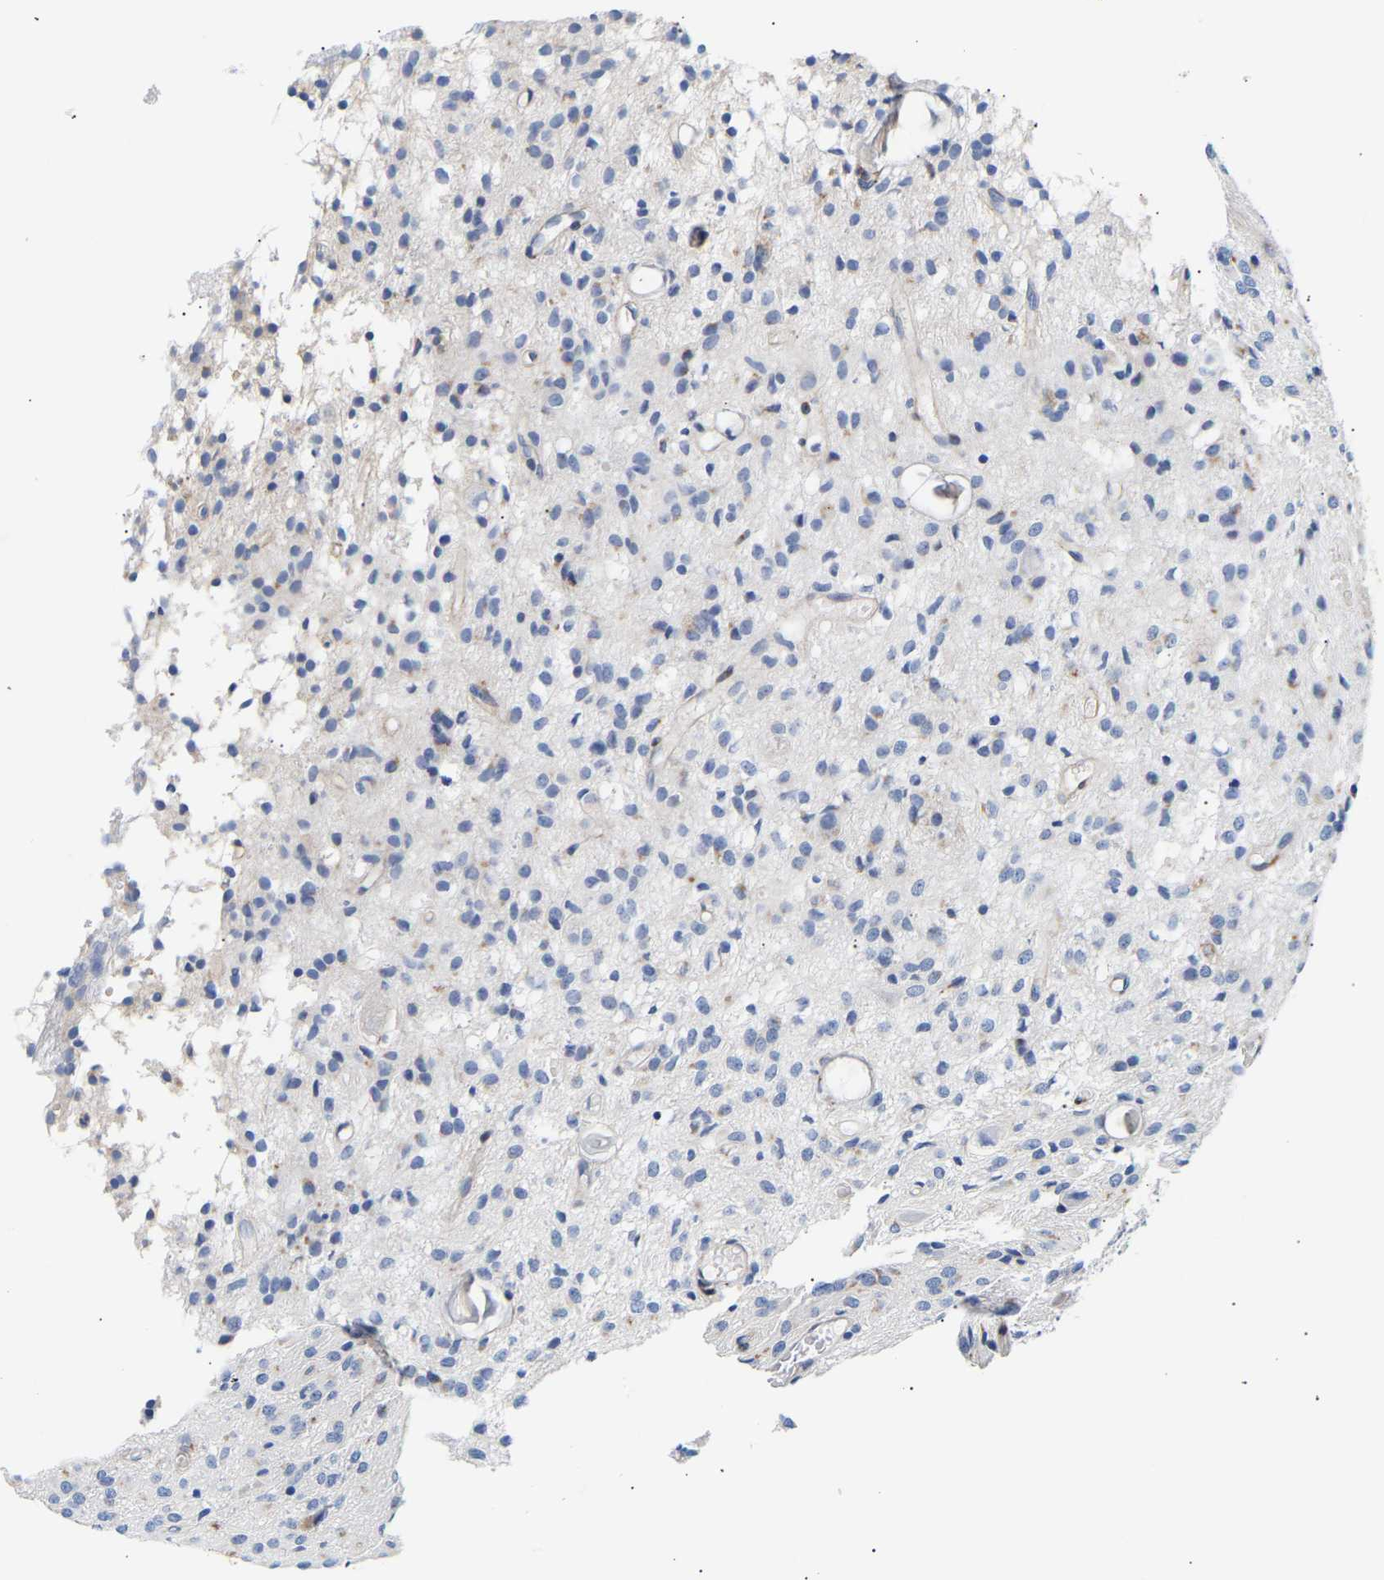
{"staining": {"intensity": "negative", "quantity": "none", "location": "none"}, "tissue": "glioma", "cell_type": "Tumor cells", "image_type": "cancer", "snomed": [{"axis": "morphology", "description": "Glioma, malignant, High grade"}, {"axis": "topography", "description": "Brain"}], "caption": "High magnification brightfield microscopy of high-grade glioma (malignant) stained with DAB (3,3'-diaminobenzidine) (brown) and counterstained with hematoxylin (blue): tumor cells show no significant expression. (DAB (3,3'-diaminobenzidine) IHC with hematoxylin counter stain).", "gene": "IGFBP7", "patient": {"sex": "female", "age": 59}}